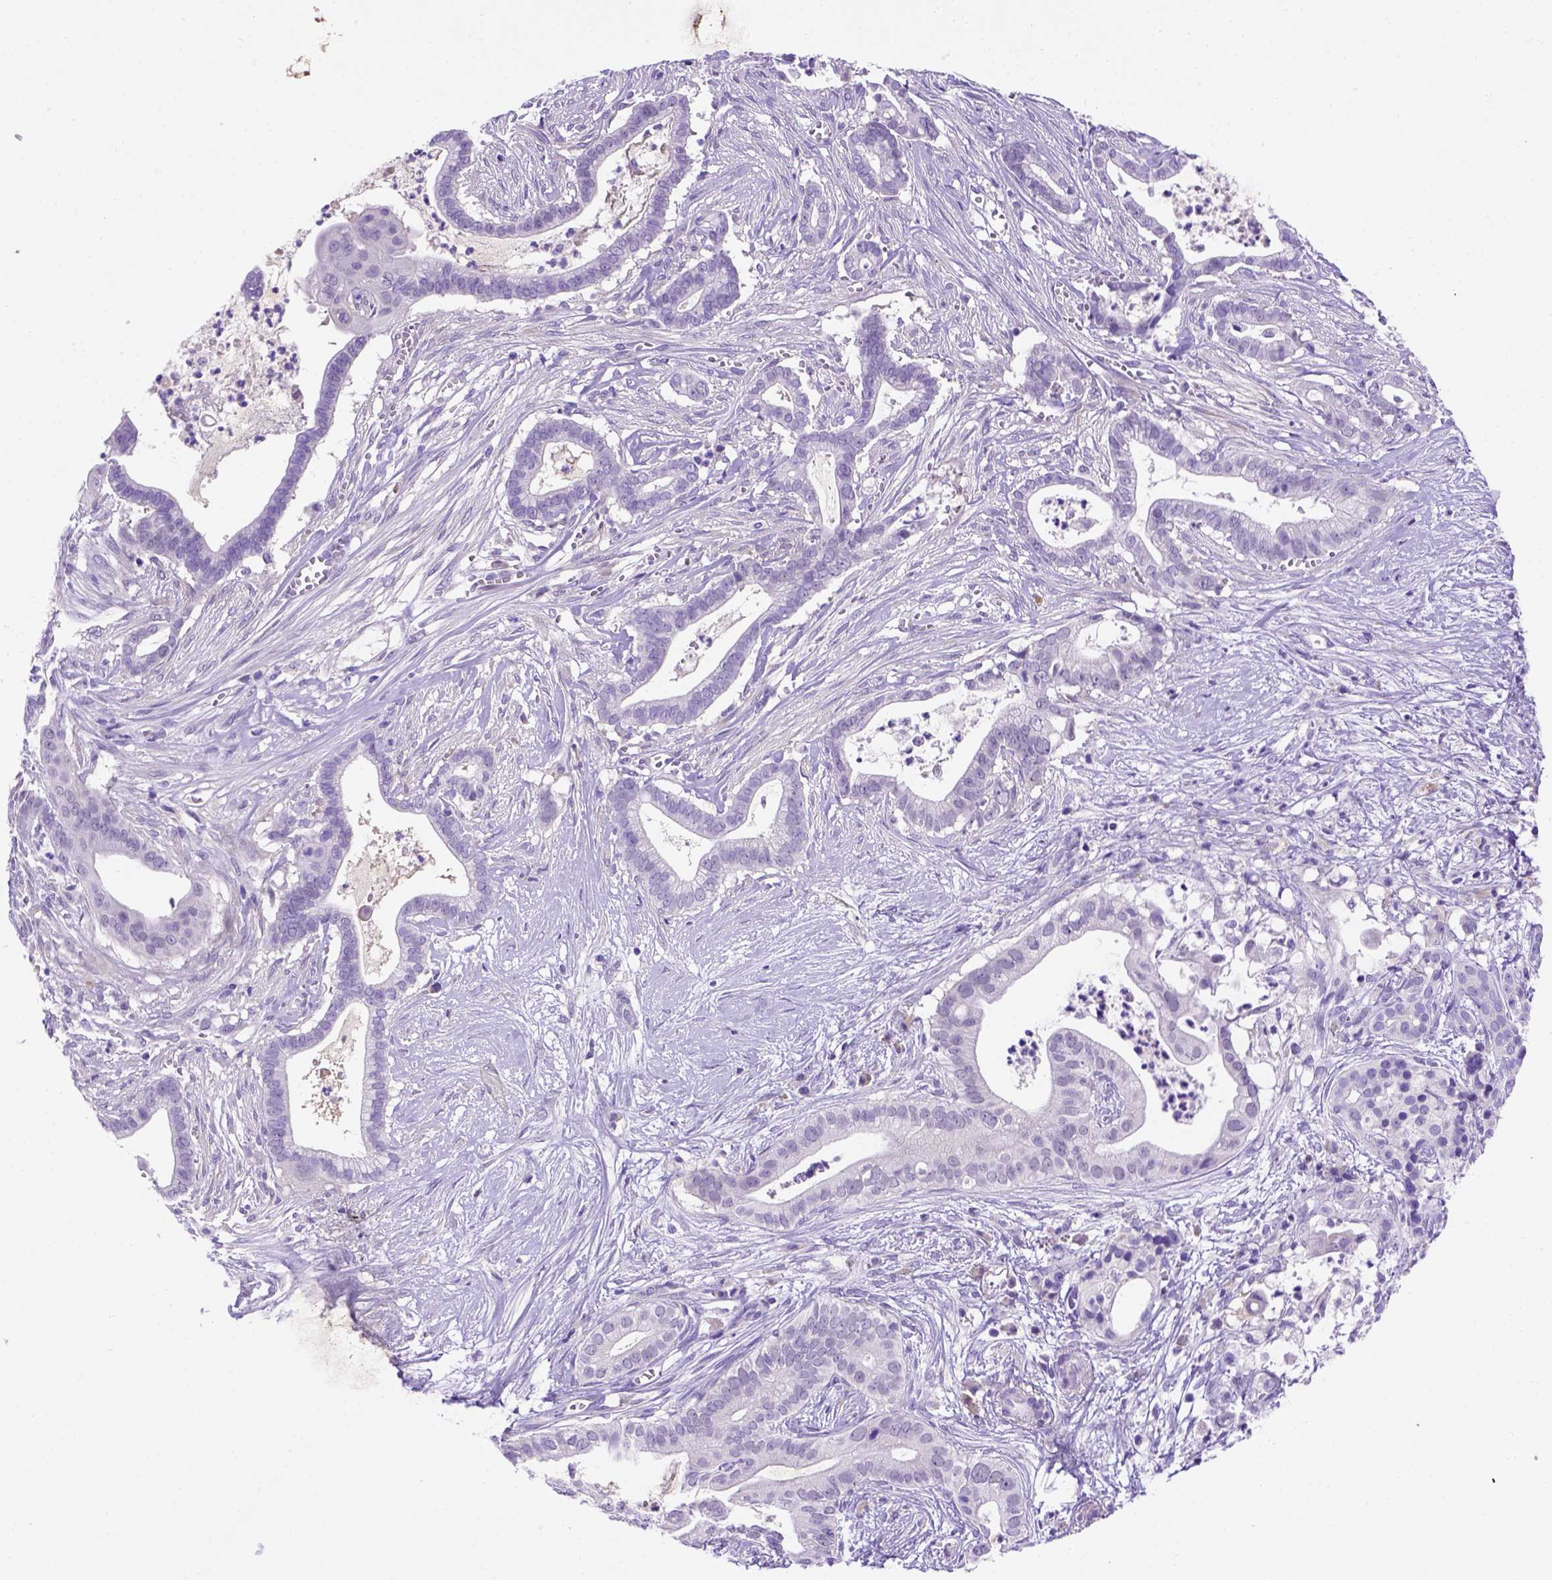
{"staining": {"intensity": "negative", "quantity": "none", "location": "none"}, "tissue": "pancreatic cancer", "cell_type": "Tumor cells", "image_type": "cancer", "snomed": [{"axis": "morphology", "description": "Adenocarcinoma, NOS"}, {"axis": "topography", "description": "Pancreas"}], "caption": "This is a photomicrograph of immunohistochemistry (IHC) staining of pancreatic adenocarcinoma, which shows no staining in tumor cells.", "gene": "FAM81B", "patient": {"sex": "male", "age": 61}}